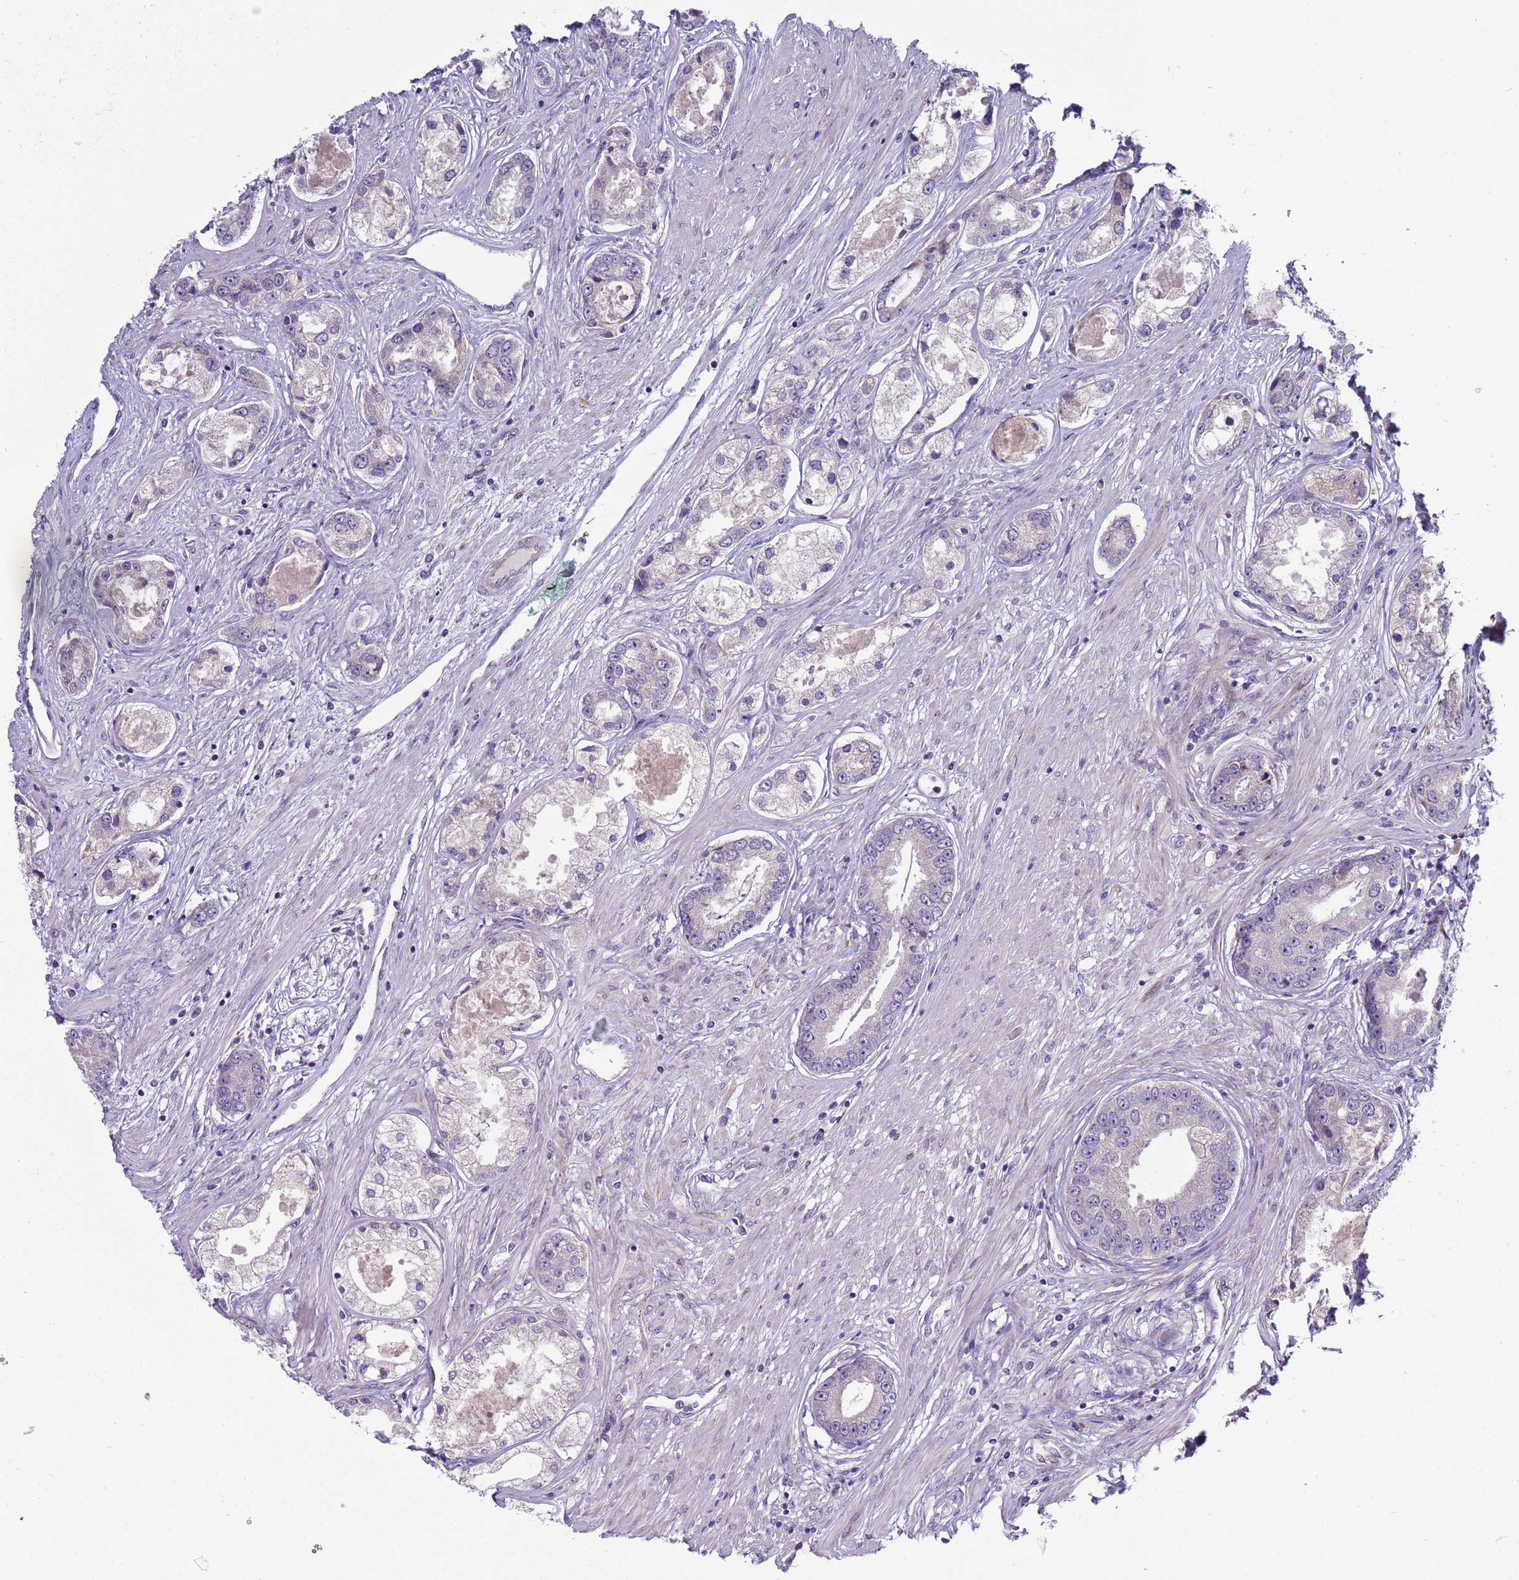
{"staining": {"intensity": "negative", "quantity": "none", "location": "none"}, "tissue": "prostate cancer", "cell_type": "Tumor cells", "image_type": "cancer", "snomed": [{"axis": "morphology", "description": "Adenocarcinoma, Low grade"}, {"axis": "topography", "description": "Prostate"}], "caption": "High power microscopy histopathology image of an immunohistochemistry (IHC) photomicrograph of prostate cancer (adenocarcinoma (low-grade)), revealing no significant staining in tumor cells.", "gene": "ABHD17B", "patient": {"sex": "male", "age": 68}}